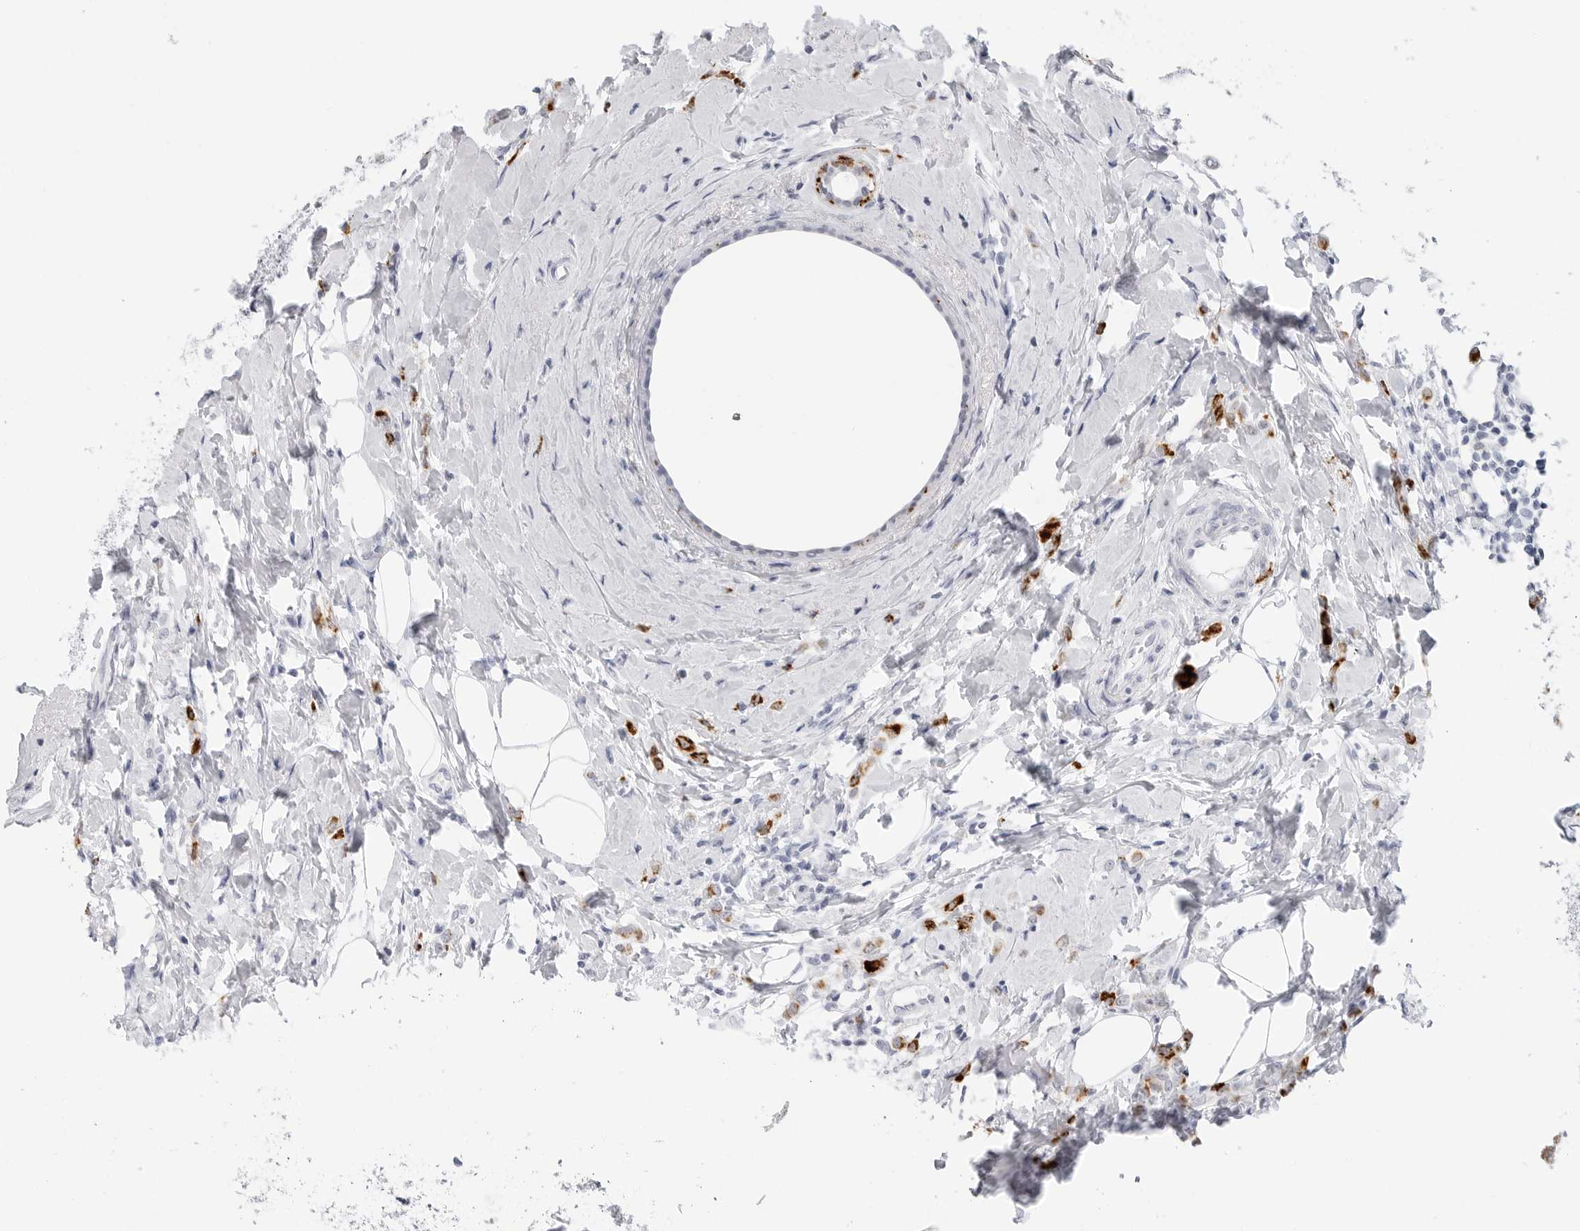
{"staining": {"intensity": "negative", "quantity": "none", "location": "none"}, "tissue": "breast cancer", "cell_type": "Tumor cells", "image_type": "cancer", "snomed": [{"axis": "morphology", "description": "Lobular carcinoma"}, {"axis": "topography", "description": "Breast"}], "caption": "Lobular carcinoma (breast) stained for a protein using immunohistochemistry (IHC) demonstrates no expression tumor cells.", "gene": "HSPB7", "patient": {"sex": "female", "age": 47}}